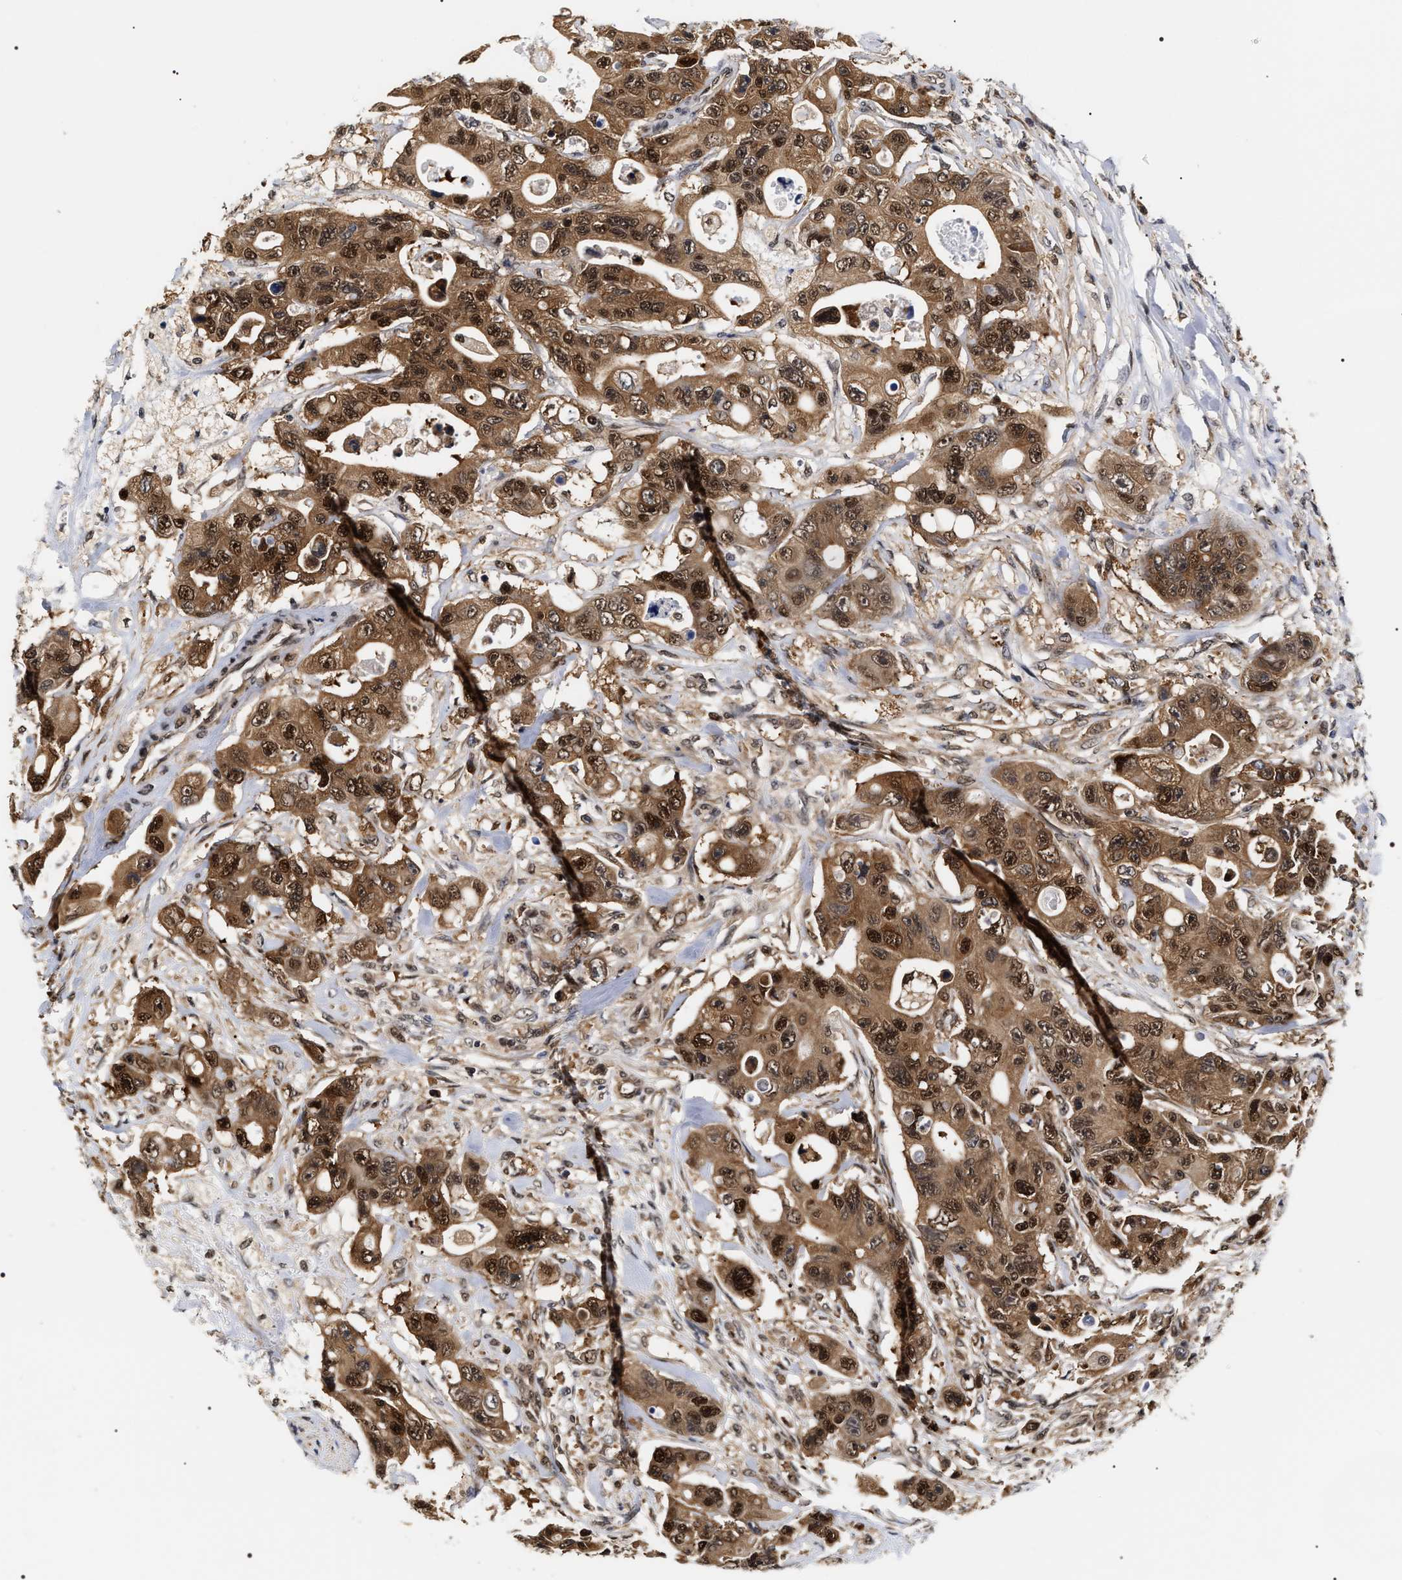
{"staining": {"intensity": "strong", "quantity": ">75%", "location": "cytoplasmic/membranous,nuclear"}, "tissue": "colorectal cancer", "cell_type": "Tumor cells", "image_type": "cancer", "snomed": [{"axis": "morphology", "description": "Adenocarcinoma, NOS"}, {"axis": "topography", "description": "Colon"}], "caption": "A high amount of strong cytoplasmic/membranous and nuclear staining is present in approximately >75% of tumor cells in colorectal cancer (adenocarcinoma) tissue. (DAB = brown stain, brightfield microscopy at high magnification).", "gene": "BAG6", "patient": {"sex": "female", "age": 46}}